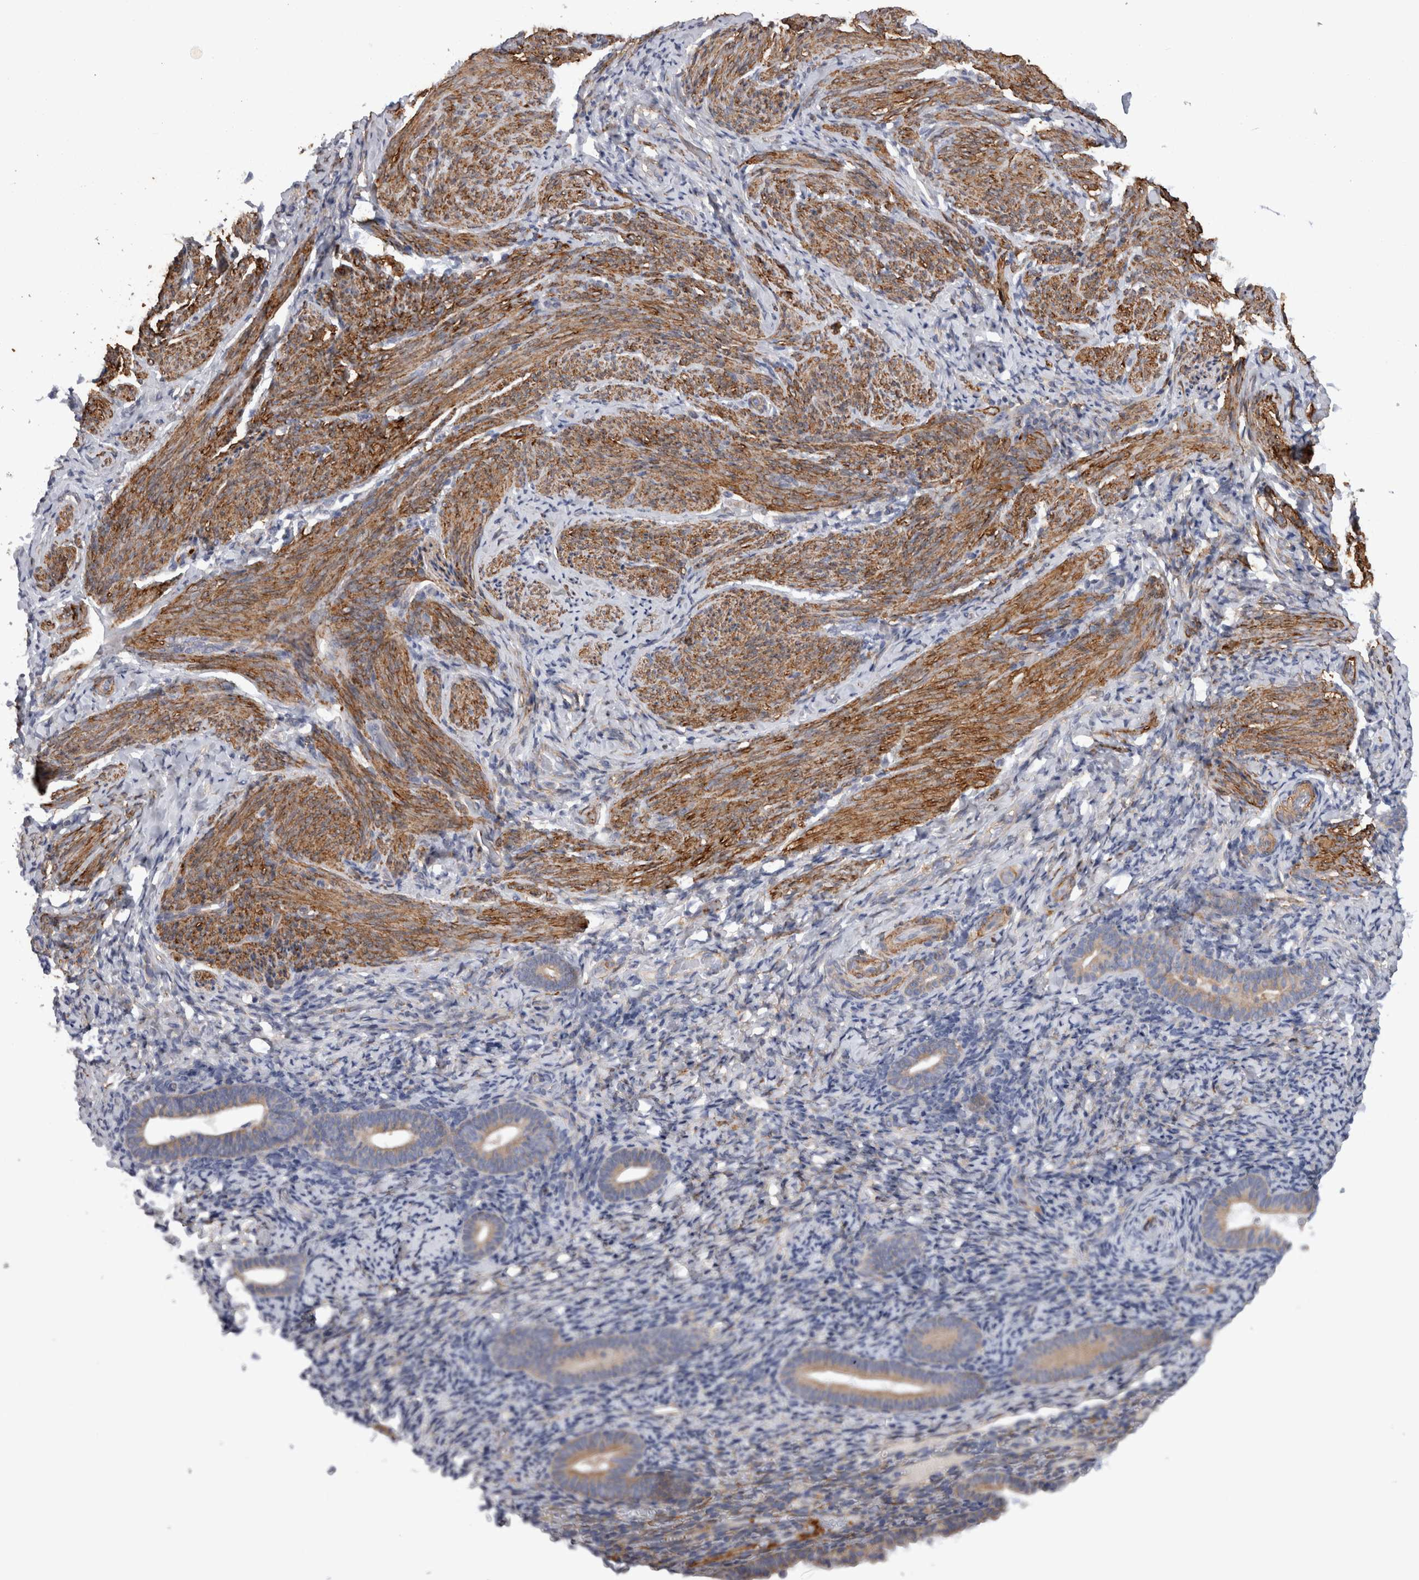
{"staining": {"intensity": "weak", "quantity": "25%-75%", "location": "cytoplasmic/membranous"}, "tissue": "endometrium", "cell_type": "Cells in endometrial stroma", "image_type": "normal", "snomed": [{"axis": "morphology", "description": "Normal tissue, NOS"}, {"axis": "topography", "description": "Endometrium"}], "caption": "Cells in endometrial stroma reveal low levels of weak cytoplasmic/membranous positivity in about 25%-75% of cells in normal endometrium.", "gene": "EPRS1", "patient": {"sex": "female", "age": 51}}